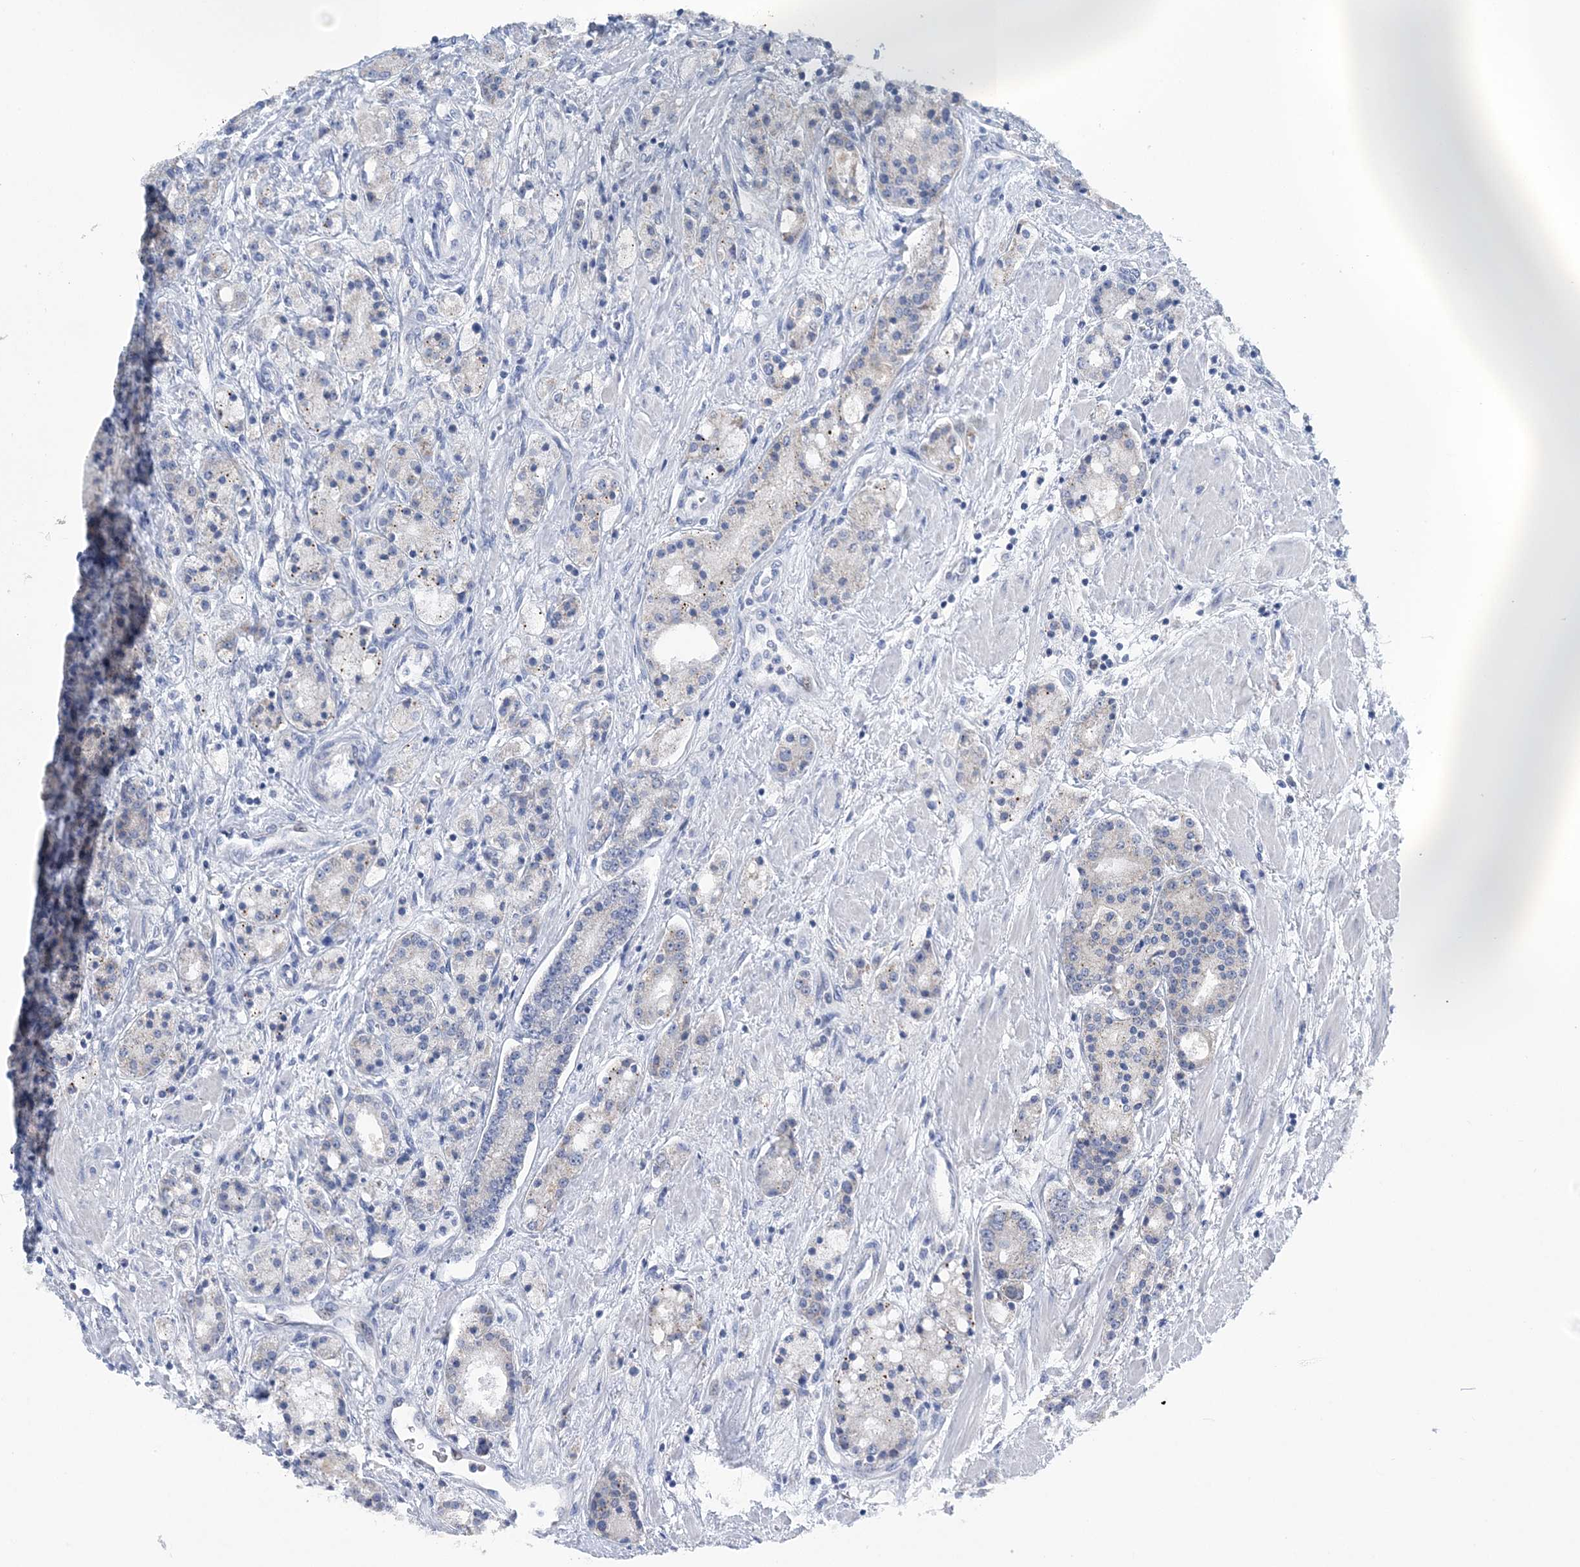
{"staining": {"intensity": "weak", "quantity": "<25%", "location": "cytoplasmic/membranous"}, "tissue": "prostate cancer", "cell_type": "Tumor cells", "image_type": "cancer", "snomed": [{"axis": "morphology", "description": "Adenocarcinoma, High grade"}, {"axis": "topography", "description": "Prostate"}], "caption": "Immunohistochemical staining of prostate cancer (high-grade adenocarcinoma) demonstrates no significant staining in tumor cells. Brightfield microscopy of IHC stained with DAB (3,3'-diaminobenzidine) (brown) and hematoxylin (blue), captured at high magnification.", "gene": "COPE", "patient": {"sex": "male", "age": 60}}